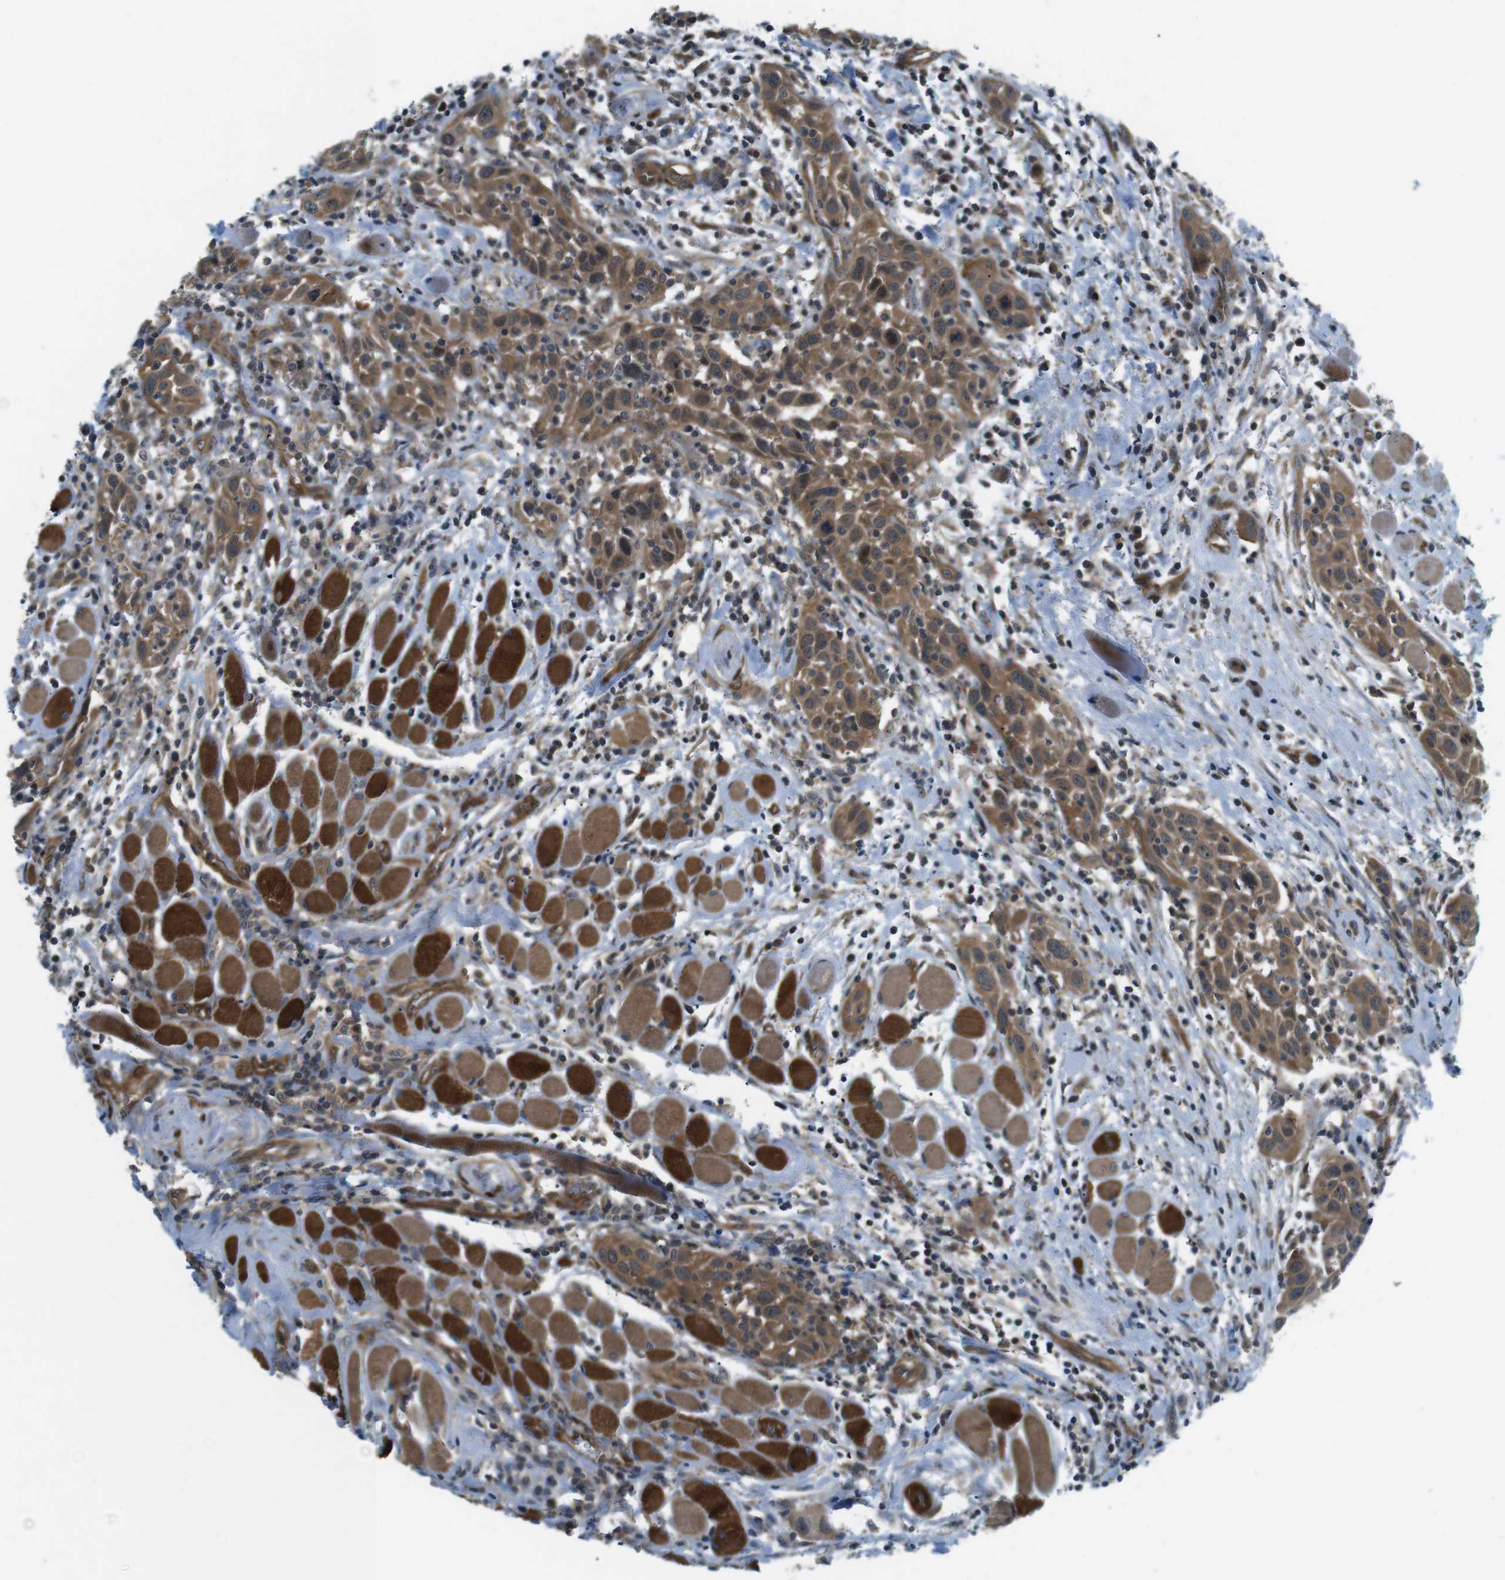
{"staining": {"intensity": "strong", "quantity": ">75%", "location": "cytoplasmic/membranous"}, "tissue": "head and neck cancer", "cell_type": "Tumor cells", "image_type": "cancer", "snomed": [{"axis": "morphology", "description": "Squamous cell carcinoma, NOS"}, {"axis": "topography", "description": "Oral tissue"}, {"axis": "topography", "description": "Head-Neck"}], "caption": "A micrograph showing strong cytoplasmic/membranous positivity in about >75% of tumor cells in head and neck cancer (squamous cell carcinoma), as visualized by brown immunohistochemical staining.", "gene": "TSC1", "patient": {"sex": "female", "age": 50}}